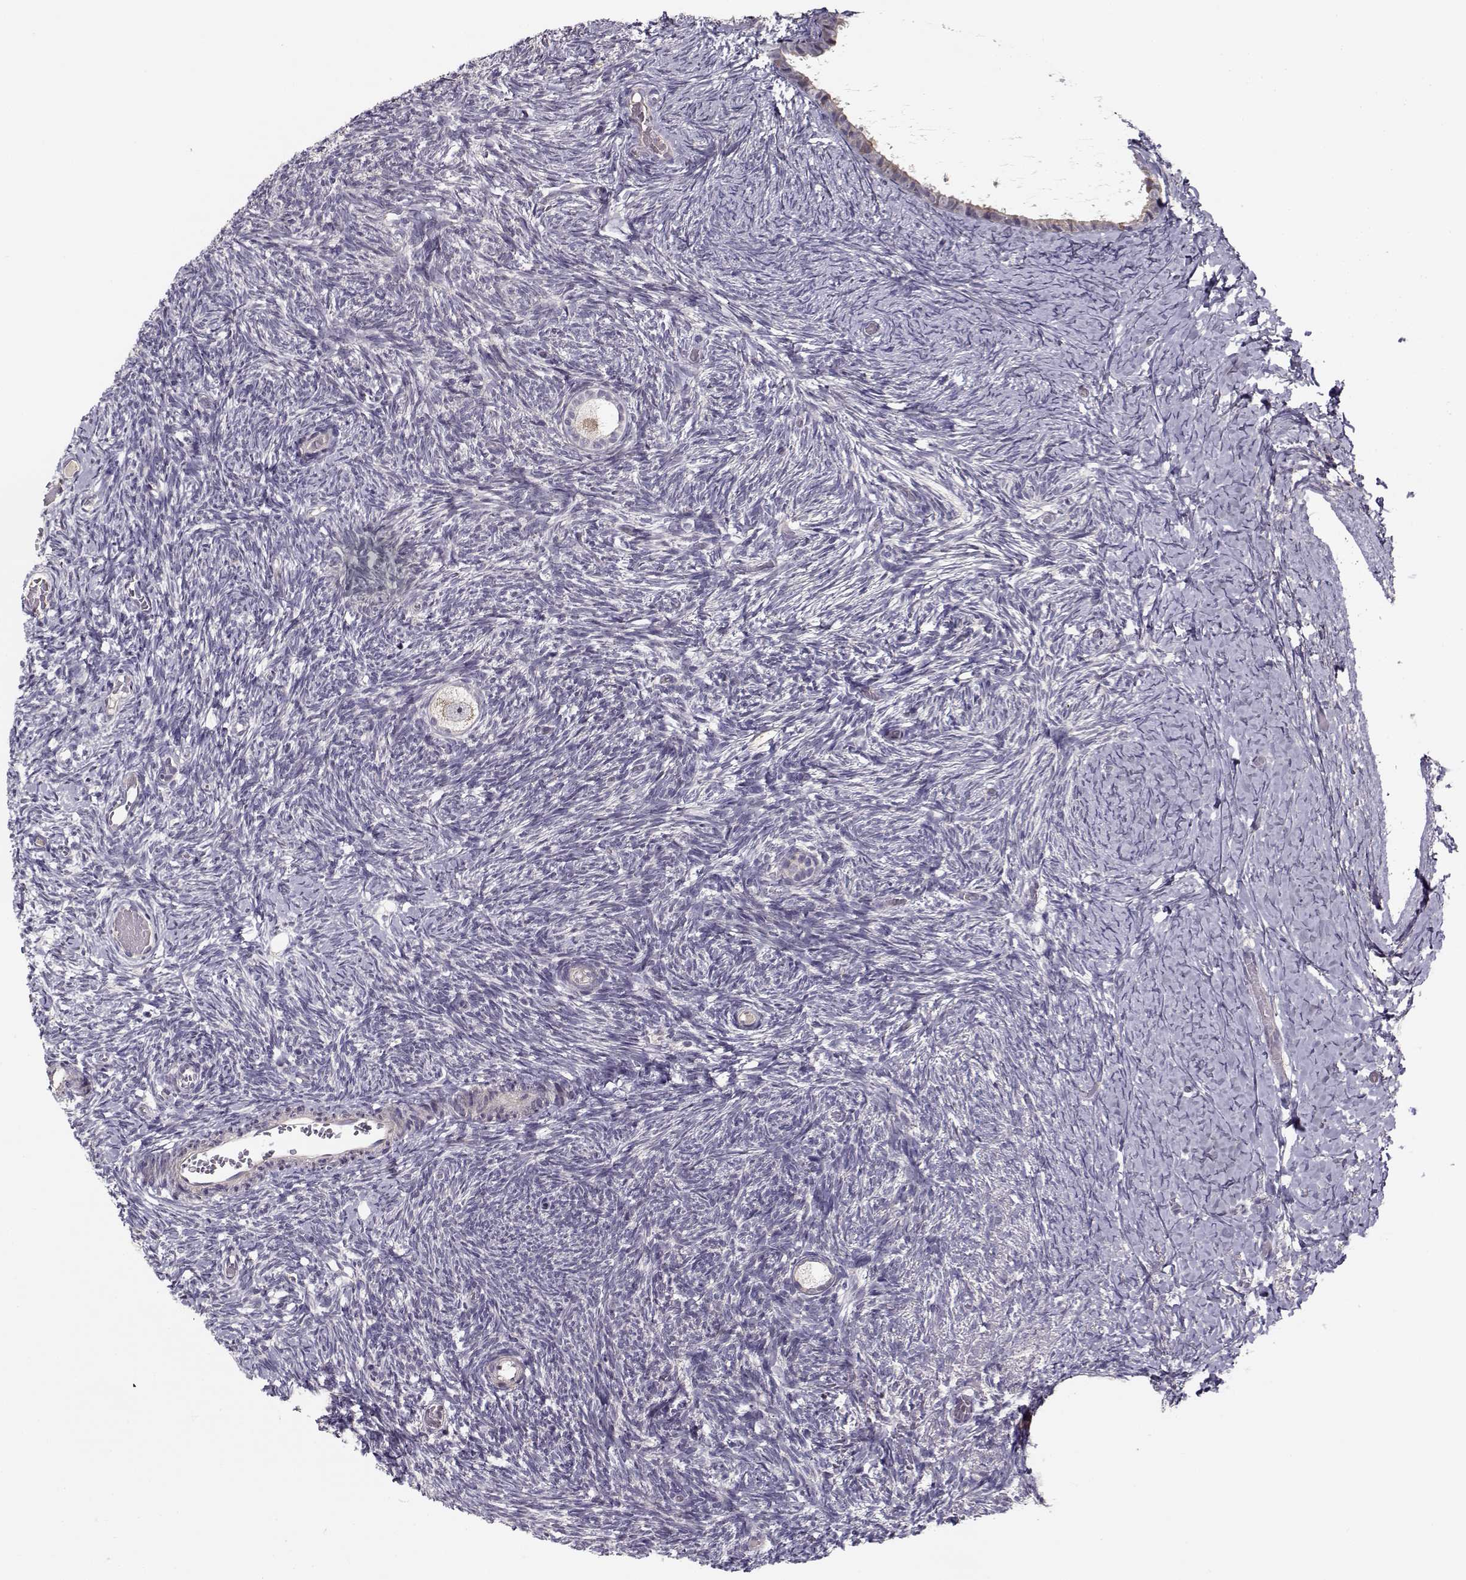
{"staining": {"intensity": "weak", "quantity": "<25%", "location": "cytoplasmic/membranous"}, "tissue": "ovary", "cell_type": "Follicle cells", "image_type": "normal", "snomed": [{"axis": "morphology", "description": "Normal tissue, NOS"}, {"axis": "topography", "description": "Ovary"}], "caption": "Follicle cells show no significant expression in normal ovary. Brightfield microscopy of IHC stained with DAB (brown) and hematoxylin (blue), captured at high magnification.", "gene": "ENTPD8", "patient": {"sex": "female", "age": 39}}